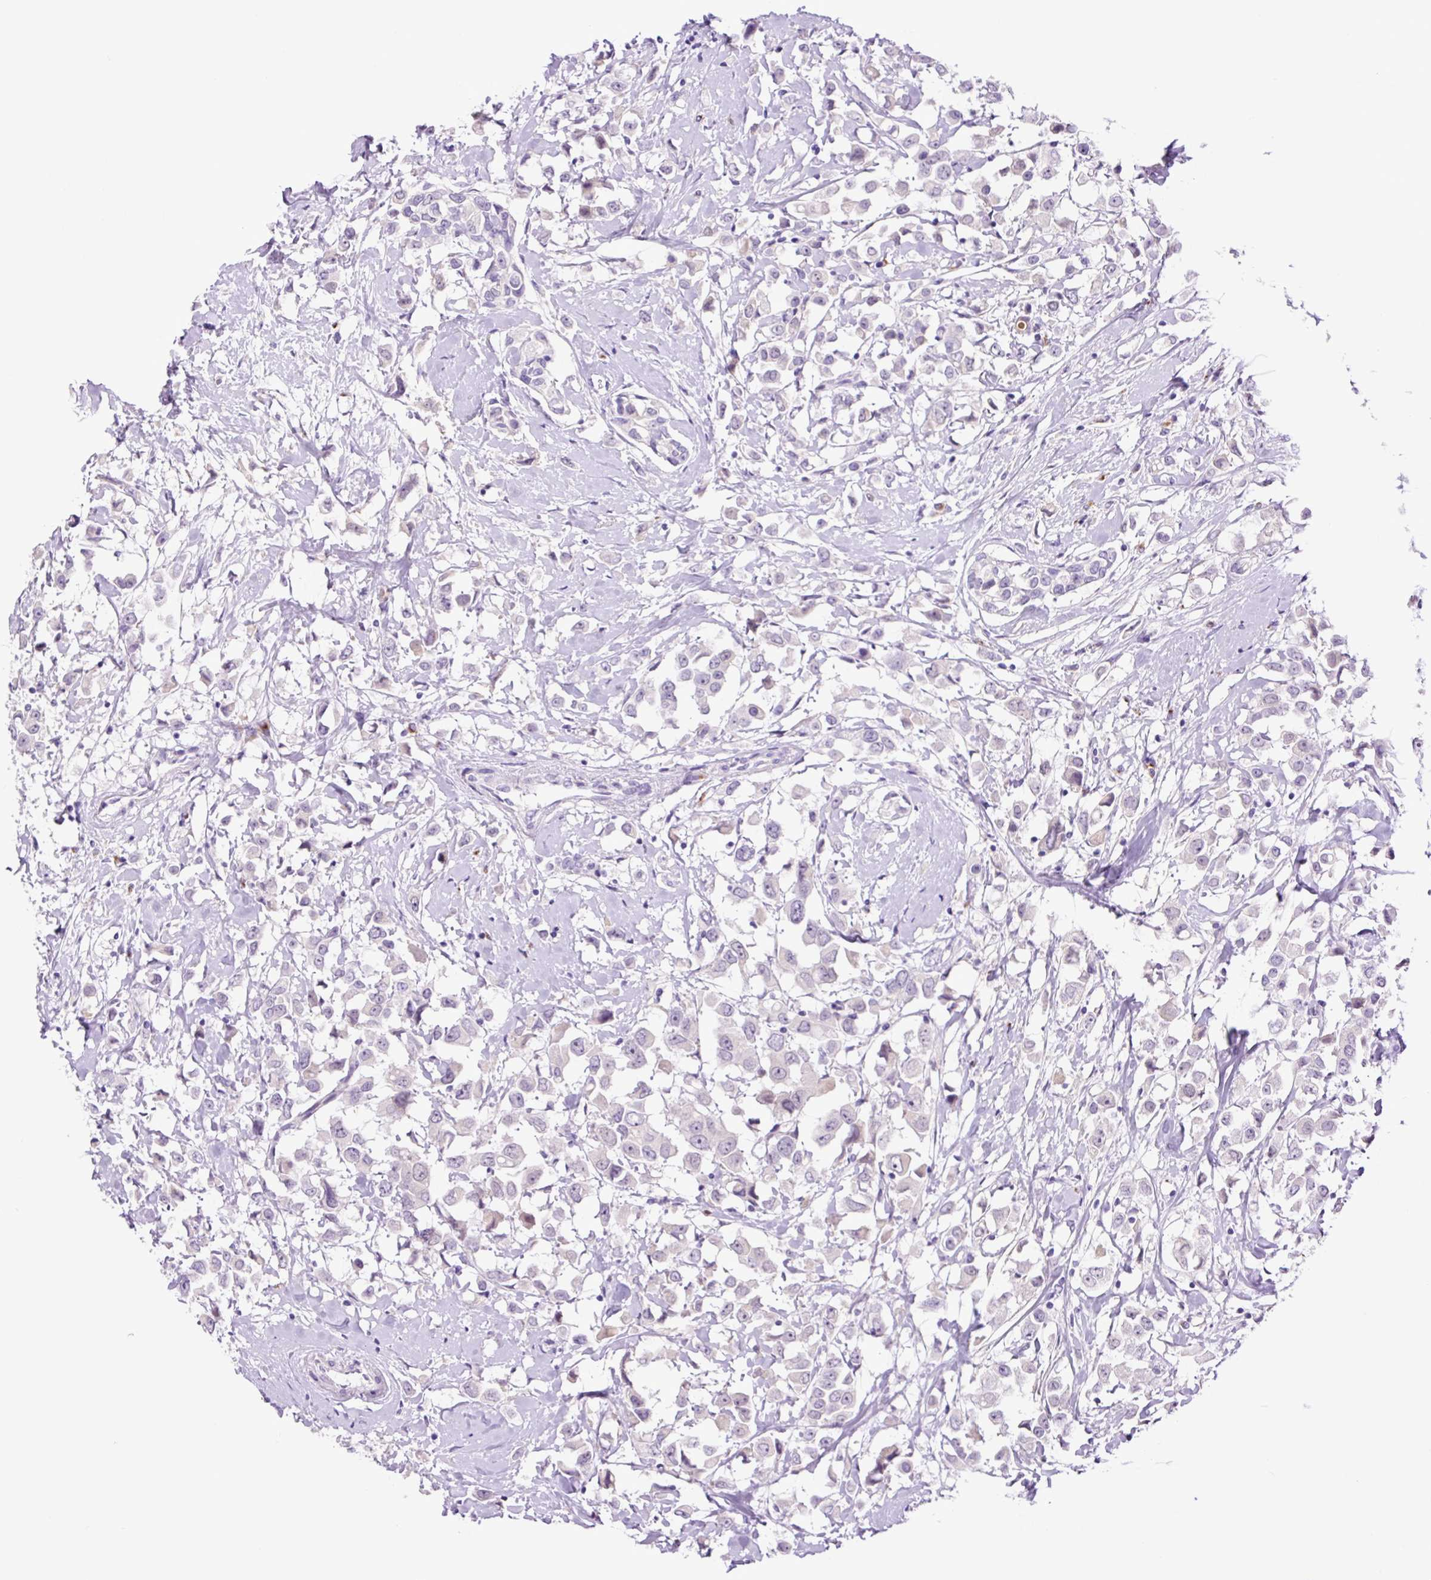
{"staining": {"intensity": "negative", "quantity": "none", "location": "none"}, "tissue": "breast cancer", "cell_type": "Tumor cells", "image_type": "cancer", "snomed": [{"axis": "morphology", "description": "Duct carcinoma"}, {"axis": "topography", "description": "Breast"}], "caption": "A high-resolution micrograph shows immunohistochemistry staining of breast cancer, which reveals no significant staining in tumor cells.", "gene": "MFSD3", "patient": {"sex": "female", "age": 61}}